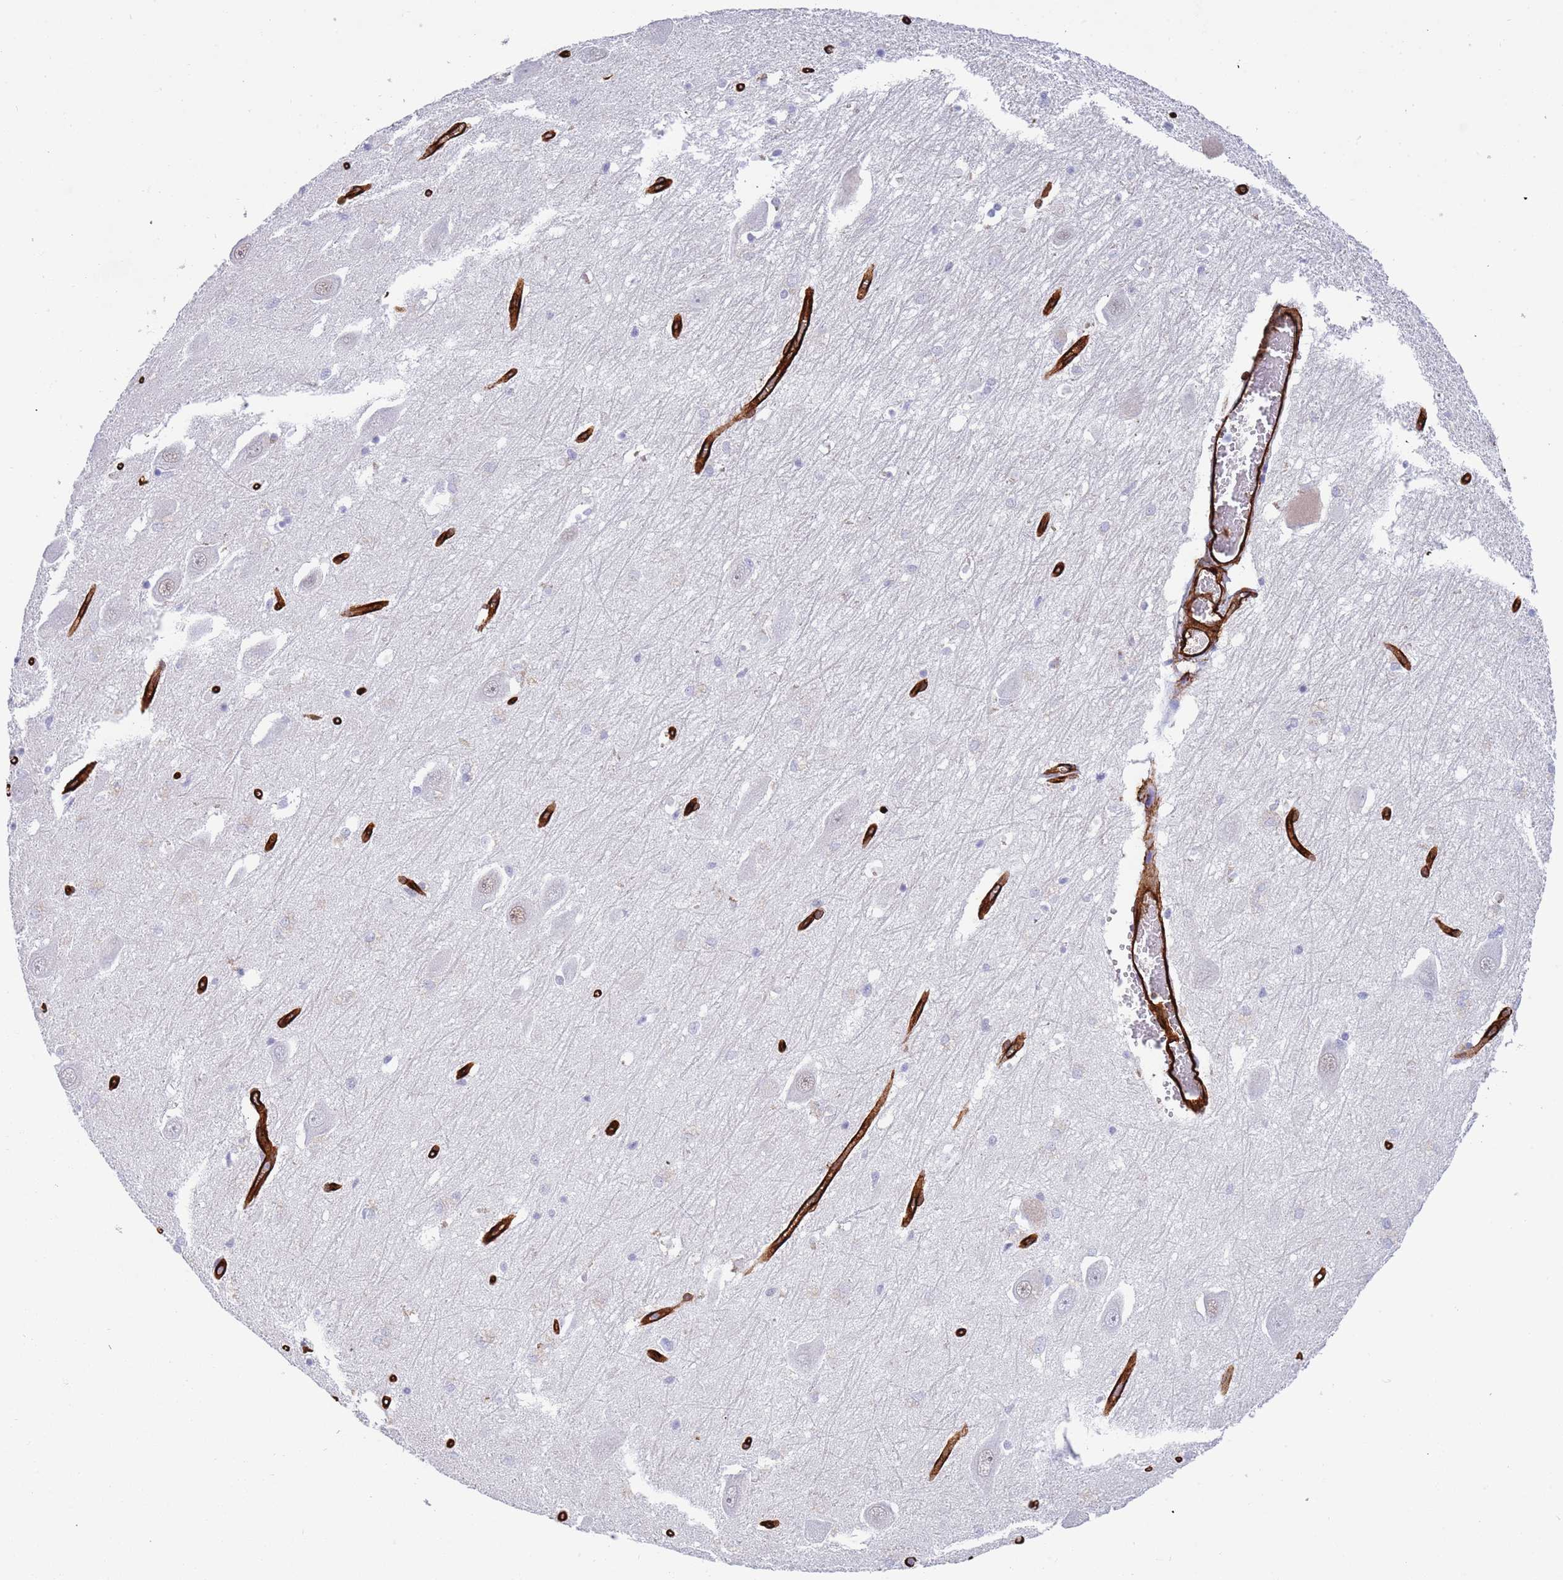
{"staining": {"intensity": "negative", "quantity": "none", "location": "none"}, "tissue": "hippocampus", "cell_type": "Glial cells", "image_type": "normal", "snomed": [{"axis": "morphology", "description": "Normal tissue, NOS"}, {"axis": "topography", "description": "Hippocampus"}], "caption": "The micrograph reveals no significant expression in glial cells of hippocampus. (DAB immunohistochemistry with hematoxylin counter stain).", "gene": "CAV2", "patient": {"sex": "male", "age": 70}}